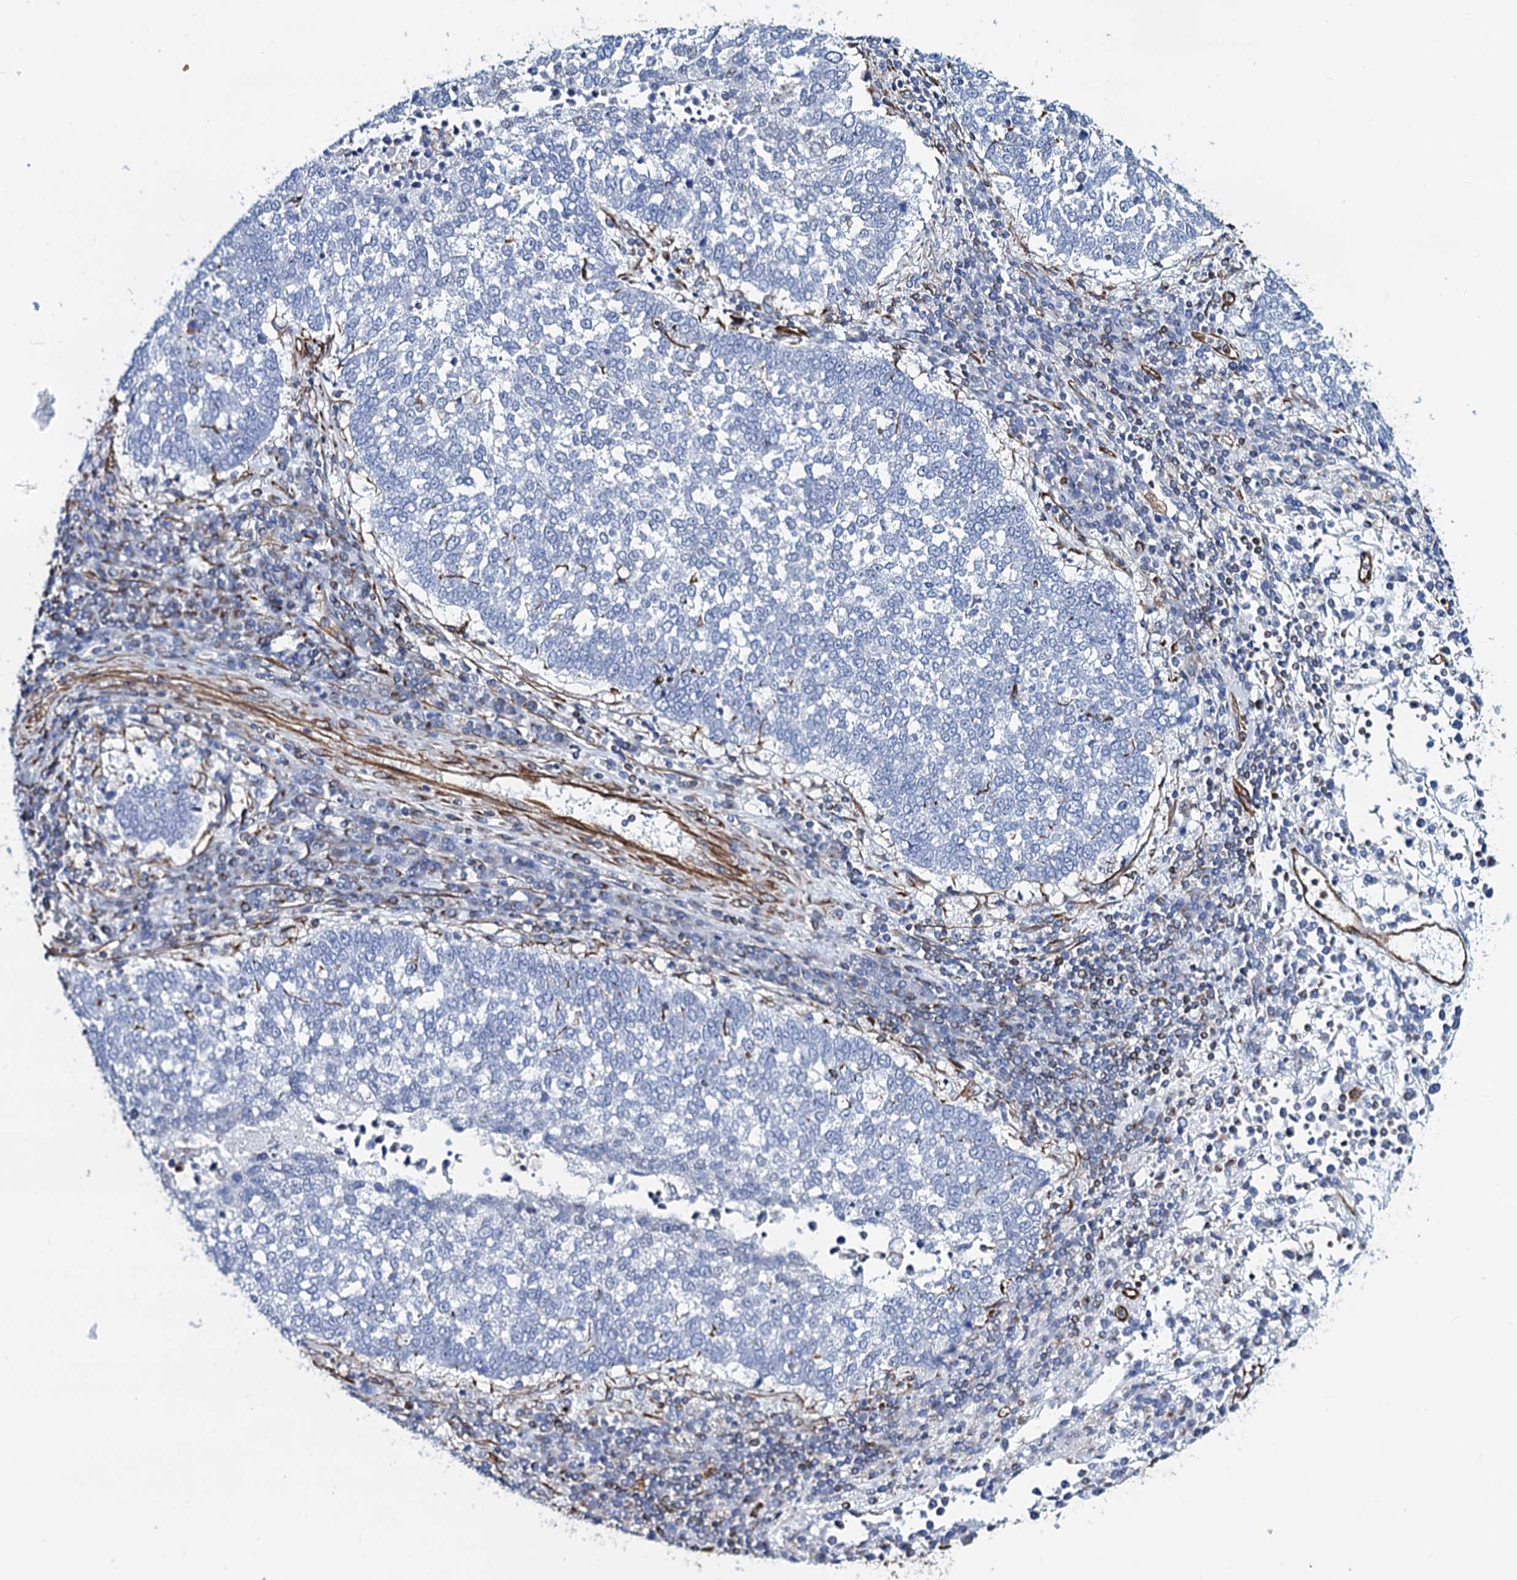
{"staining": {"intensity": "negative", "quantity": "none", "location": "none"}, "tissue": "lung cancer", "cell_type": "Tumor cells", "image_type": "cancer", "snomed": [{"axis": "morphology", "description": "Squamous cell carcinoma, NOS"}, {"axis": "topography", "description": "Lung"}], "caption": "DAB (3,3'-diaminobenzidine) immunohistochemical staining of human lung cancer shows no significant positivity in tumor cells.", "gene": "PGM2", "patient": {"sex": "male", "age": 73}}